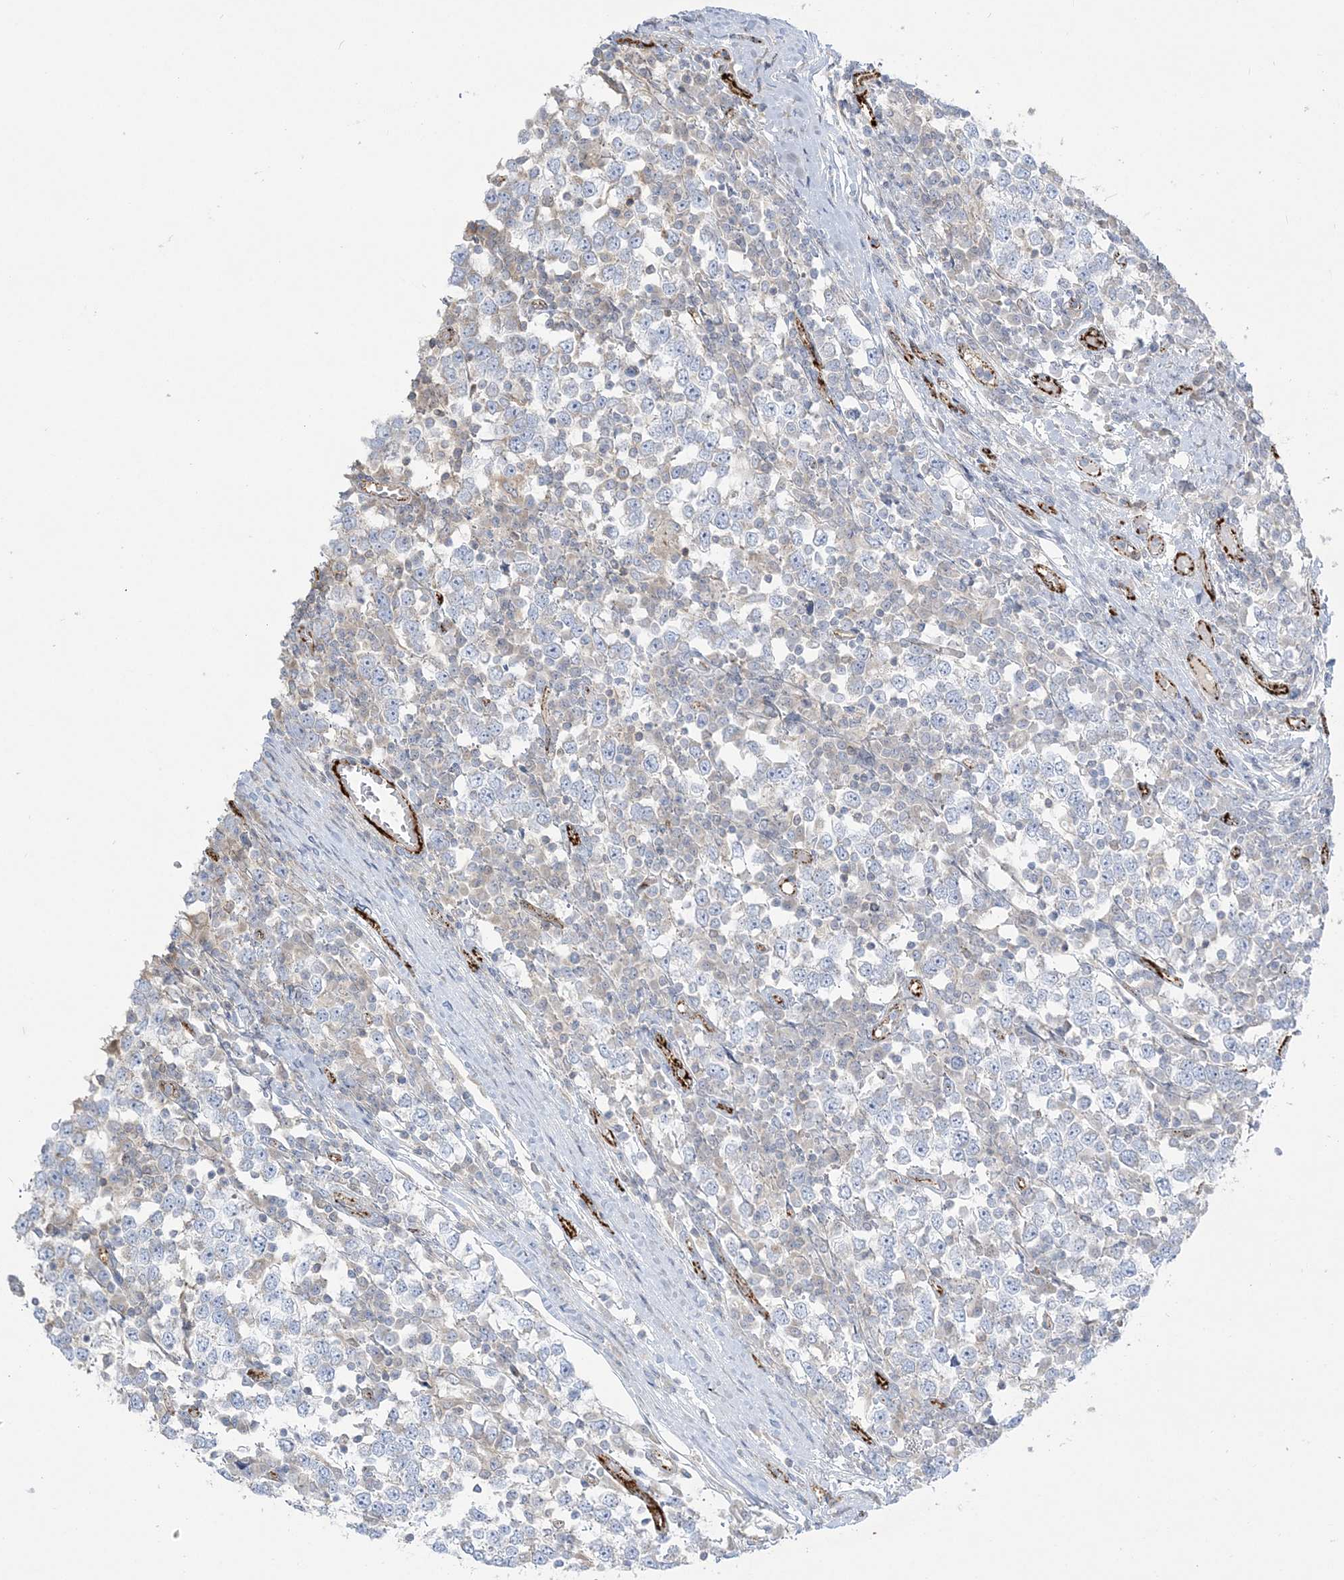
{"staining": {"intensity": "negative", "quantity": "none", "location": "none"}, "tissue": "testis cancer", "cell_type": "Tumor cells", "image_type": "cancer", "snomed": [{"axis": "morphology", "description": "Seminoma, NOS"}, {"axis": "topography", "description": "Testis"}], "caption": "A histopathology image of testis seminoma stained for a protein demonstrates no brown staining in tumor cells. (Stains: DAB (3,3'-diaminobenzidine) immunohistochemistry (IHC) with hematoxylin counter stain, Microscopy: brightfield microscopy at high magnification).", "gene": "INPP1", "patient": {"sex": "male", "age": 65}}